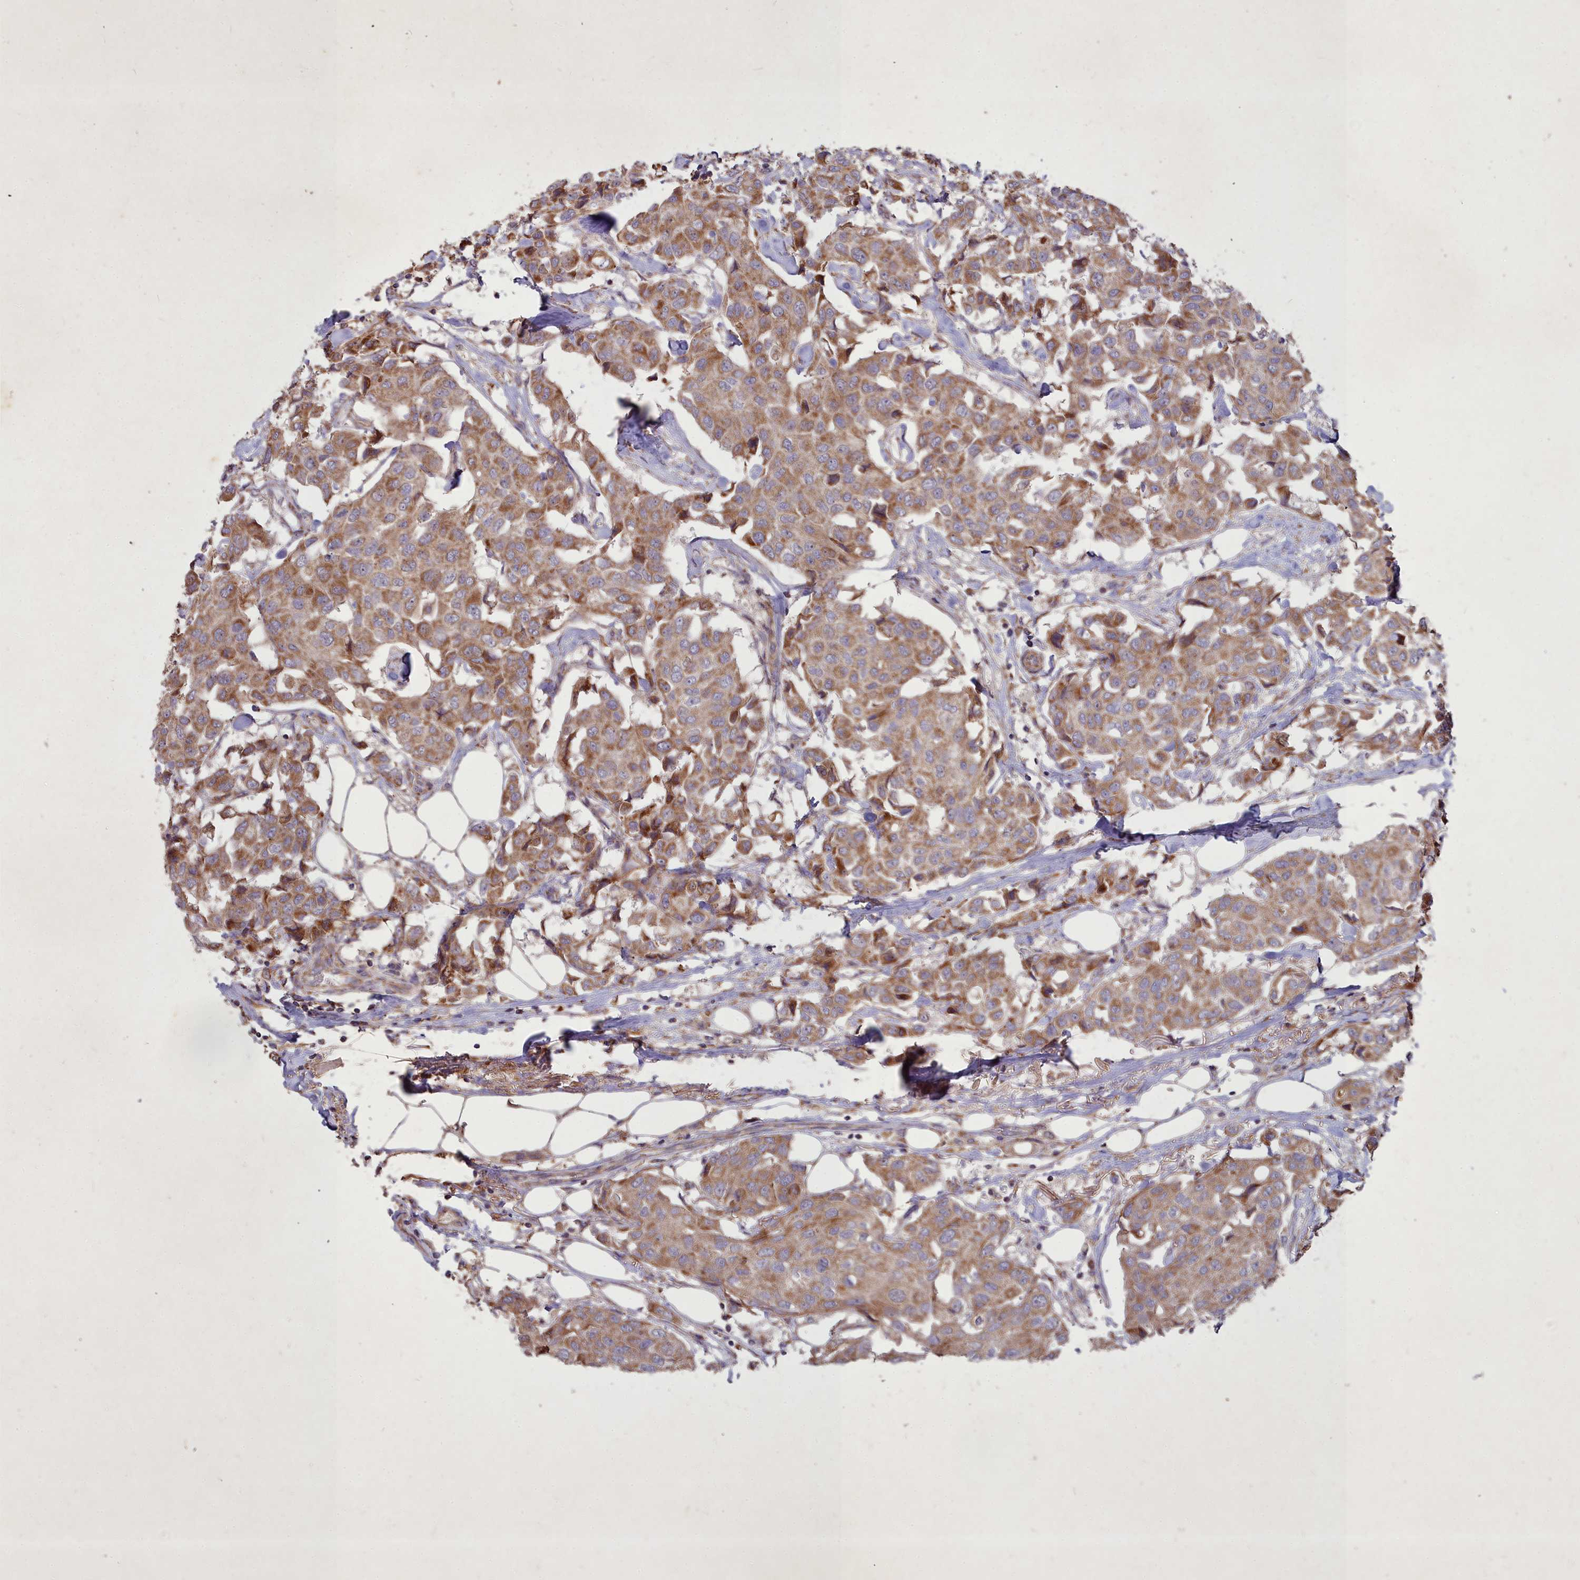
{"staining": {"intensity": "moderate", "quantity": ">75%", "location": "cytoplasmic/membranous"}, "tissue": "breast cancer", "cell_type": "Tumor cells", "image_type": "cancer", "snomed": [{"axis": "morphology", "description": "Duct carcinoma"}, {"axis": "topography", "description": "Breast"}], "caption": "Protein expression analysis of human breast cancer reveals moderate cytoplasmic/membranous staining in approximately >75% of tumor cells. Nuclei are stained in blue.", "gene": "COX11", "patient": {"sex": "female", "age": 80}}